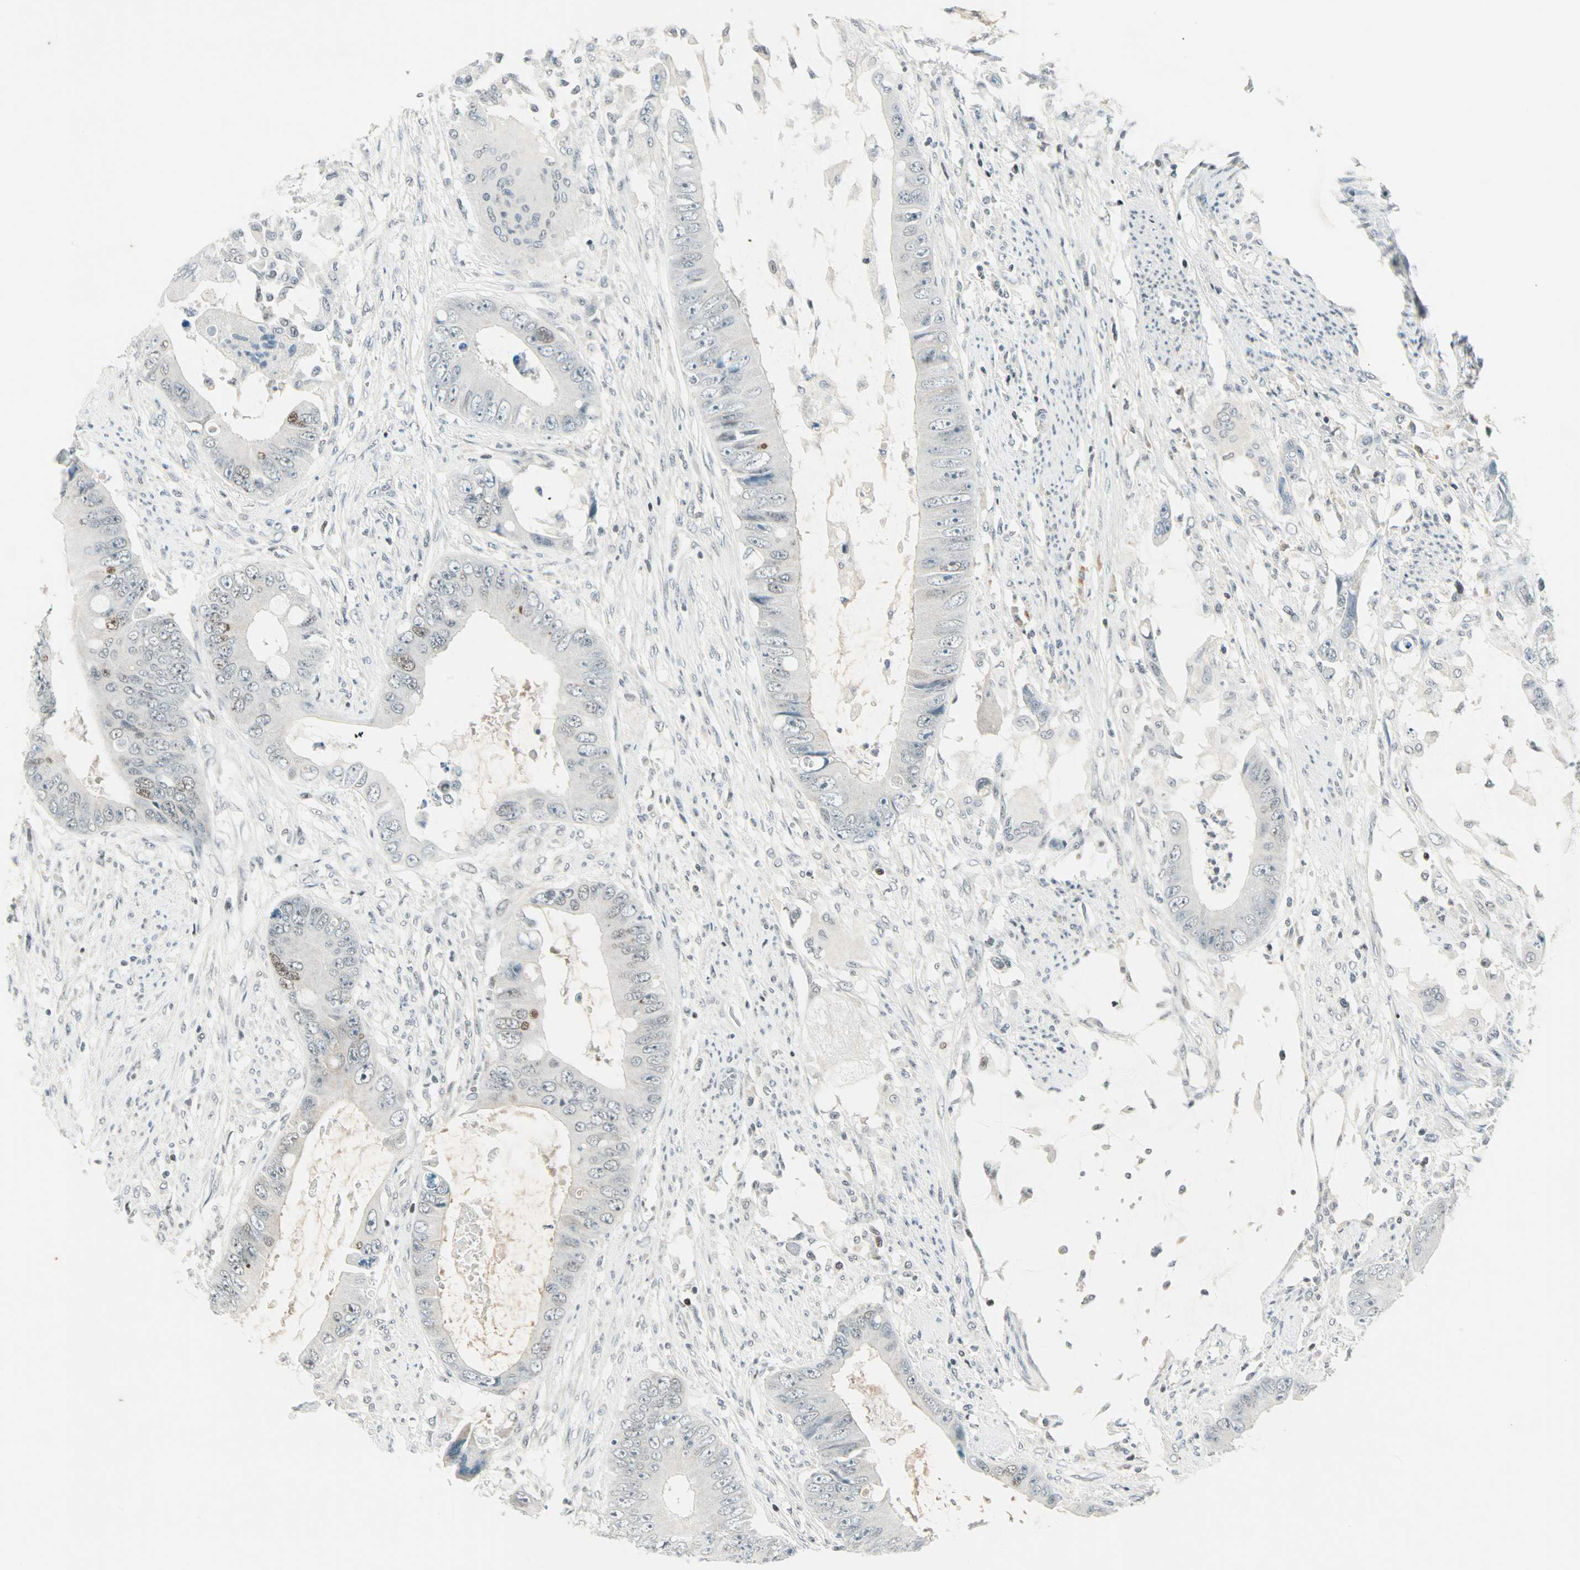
{"staining": {"intensity": "negative", "quantity": "none", "location": "none"}, "tissue": "colorectal cancer", "cell_type": "Tumor cells", "image_type": "cancer", "snomed": [{"axis": "morphology", "description": "Adenocarcinoma, NOS"}, {"axis": "topography", "description": "Rectum"}], "caption": "Colorectal cancer stained for a protein using immunohistochemistry displays no positivity tumor cells.", "gene": "SIN3A", "patient": {"sex": "female", "age": 77}}